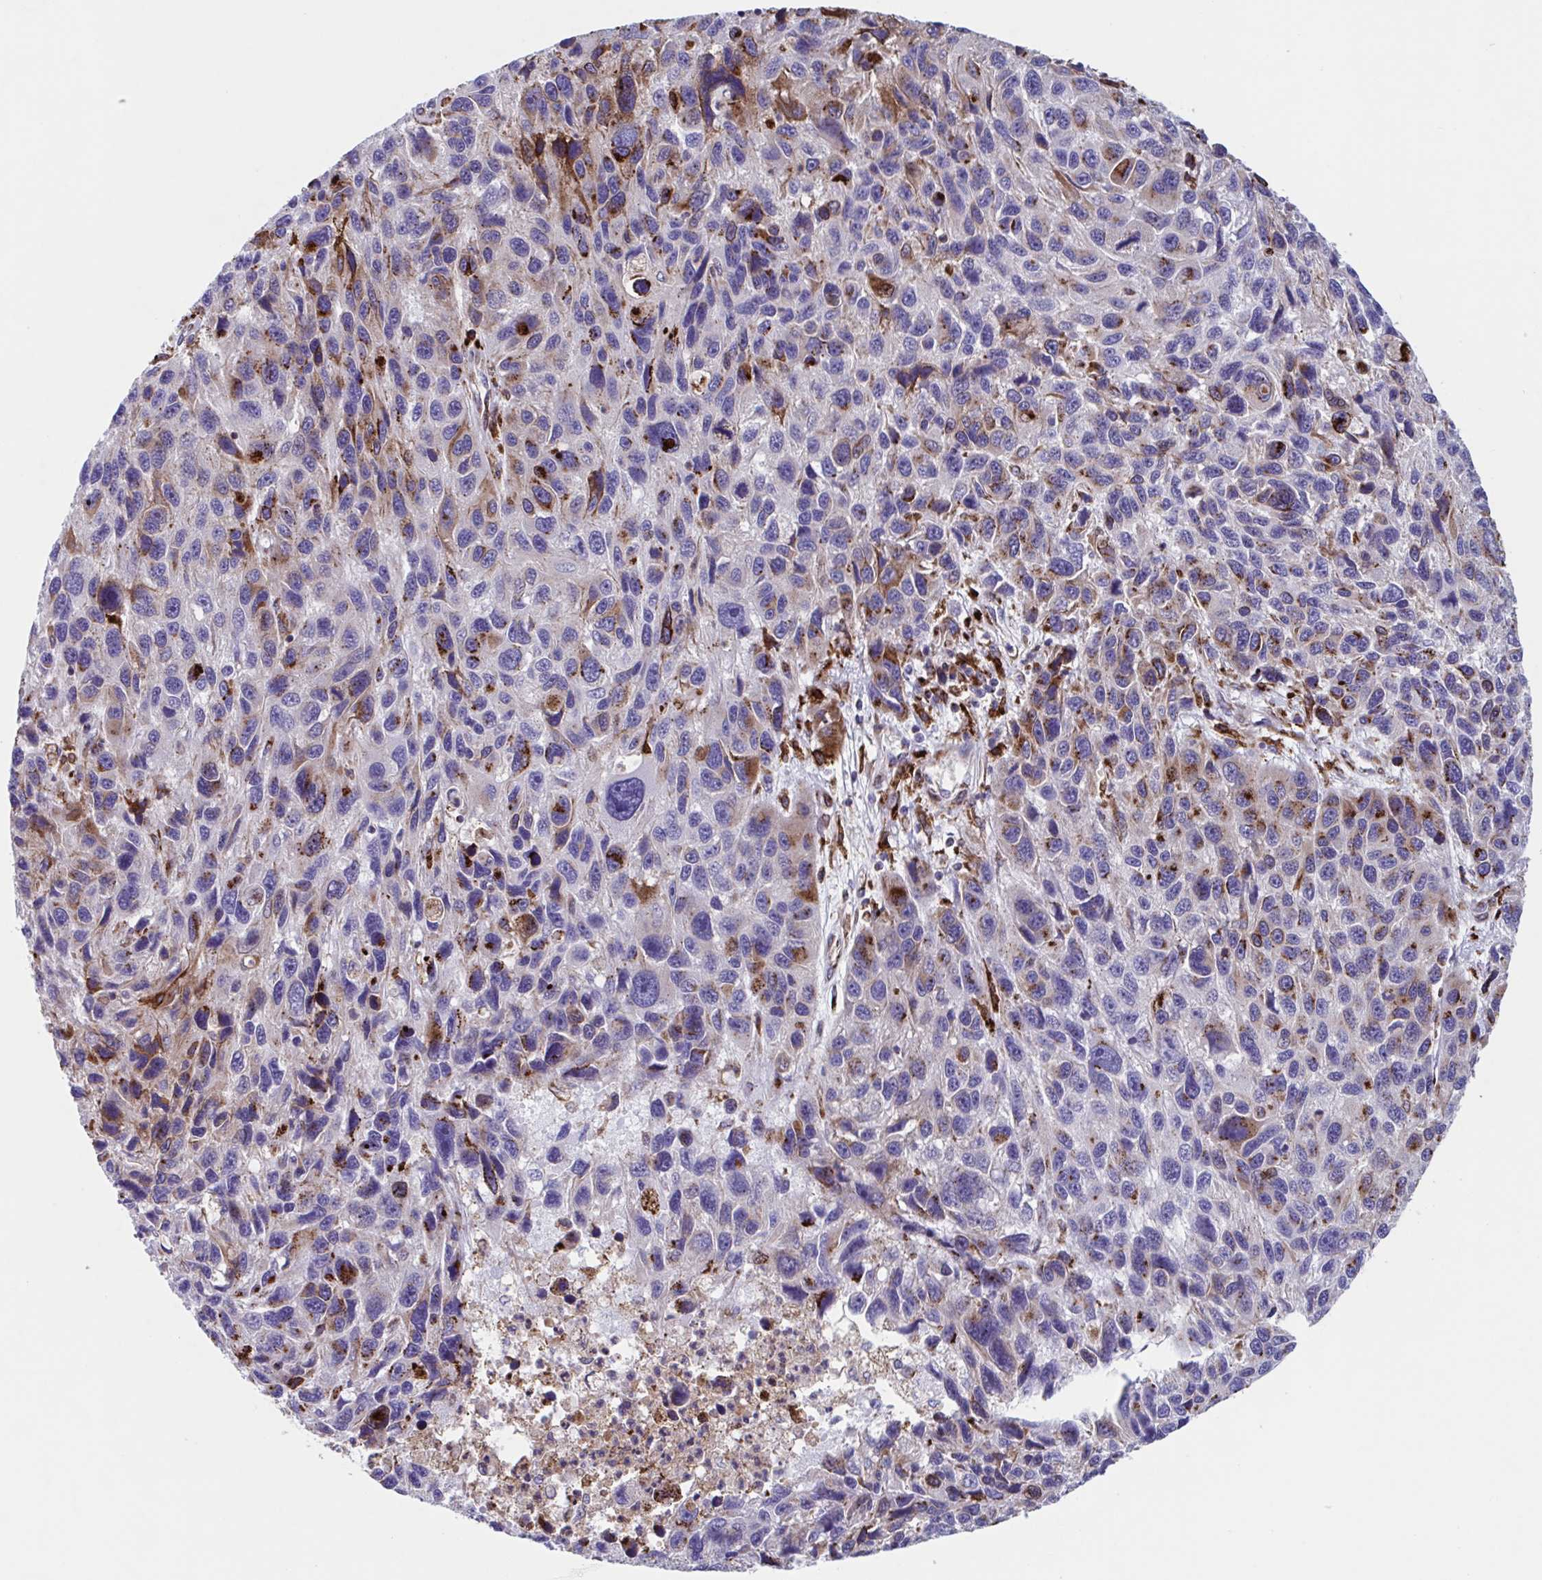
{"staining": {"intensity": "moderate", "quantity": "<25%", "location": "cytoplasmic/membranous"}, "tissue": "melanoma", "cell_type": "Tumor cells", "image_type": "cancer", "snomed": [{"axis": "morphology", "description": "Malignant melanoma, NOS"}, {"axis": "topography", "description": "Skin"}], "caption": "About <25% of tumor cells in malignant melanoma display moderate cytoplasmic/membranous protein positivity as visualized by brown immunohistochemical staining.", "gene": "RFK", "patient": {"sex": "male", "age": 53}}